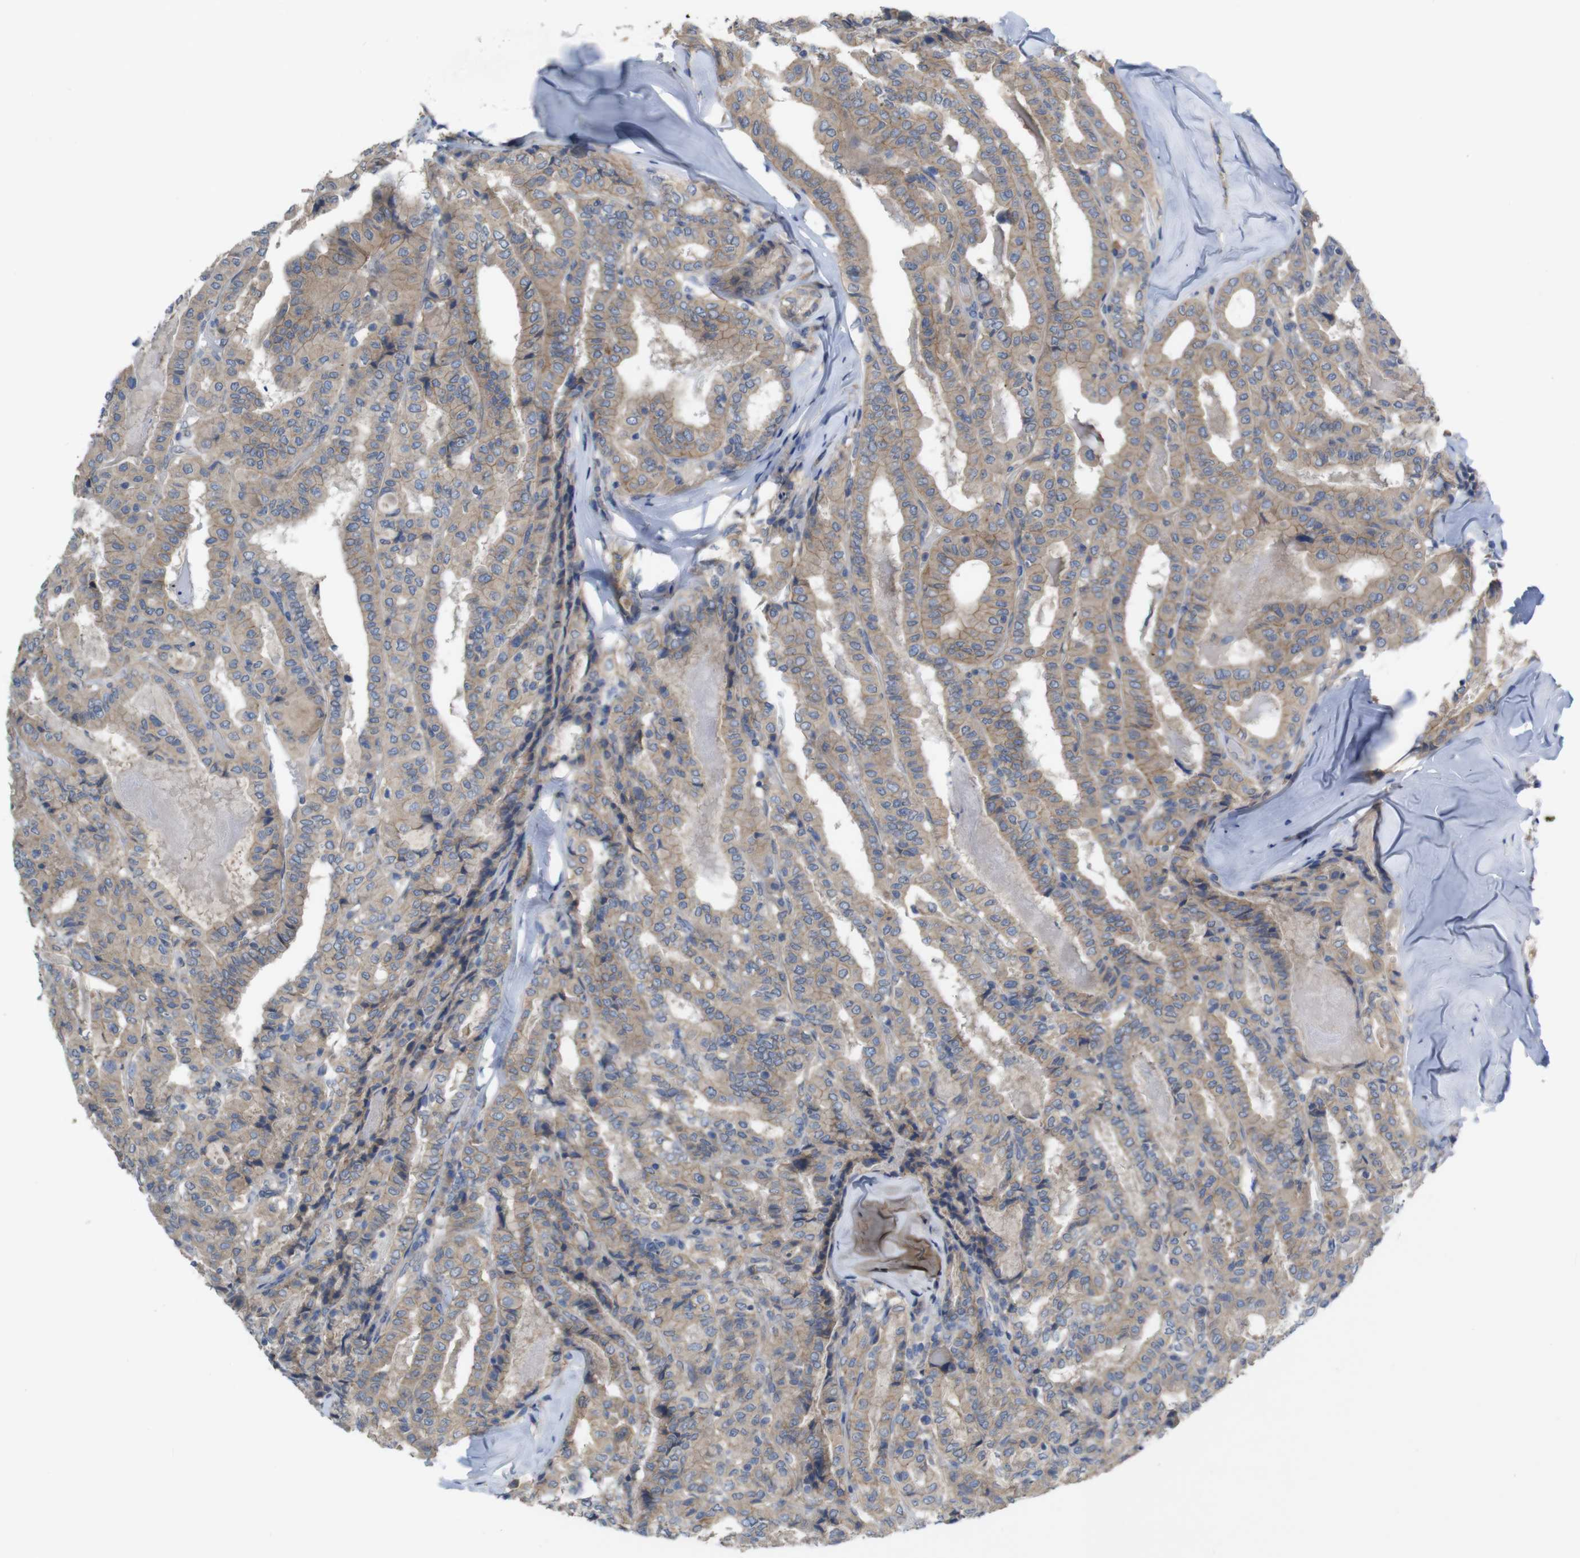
{"staining": {"intensity": "weak", "quantity": ">75%", "location": "cytoplasmic/membranous"}, "tissue": "thyroid cancer", "cell_type": "Tumor cells", "image_type": "cancer", "snomed": [{"axis": "morphology", "description": "Papillary adenocarcinoma, NOS"}, {"axis": "topography", "description": "Thyroid gland"}], "caption": "Protein staining of thyroid cancer tissue demonstrates weak cytoplasmic/membranous positivity in approximately >75% of tumor cells.", "gene": "KIDINS220", "patient": {"sex": "female", "age": 42}}